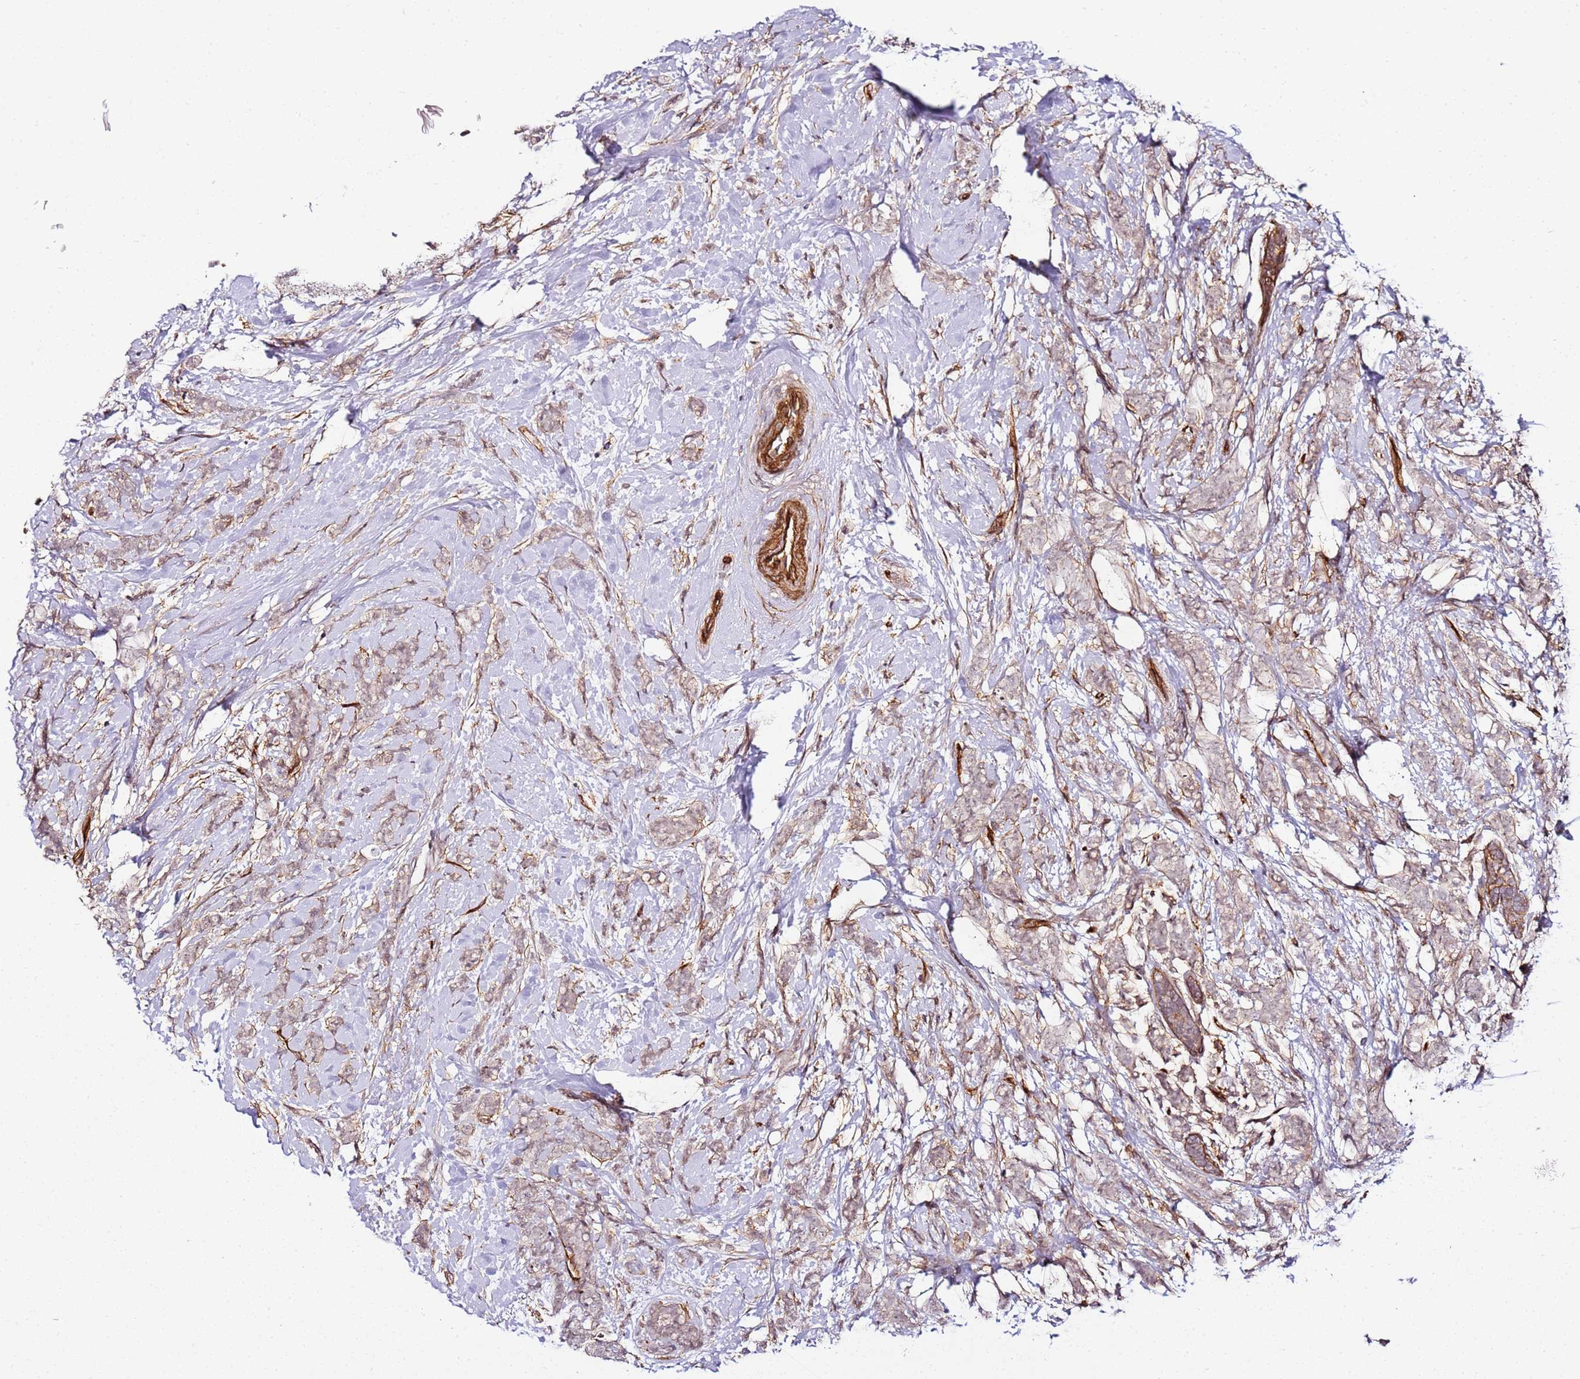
{"staining": {"intensity": "weak", "quantity": "<25%", "location": "cytoplasmic/membranous"}, "tissue": "breast cancer", "cell_type": "Tumor cells", "image_type": "cancer", "snomed": [{"axis": "morphology", "description": "Lobular carcinoma"}, {"axis": "topography", "description": "Breast"}], "caption": "A photomicrograph of breast cancer (lobular carcinoma) stained for a protein shows no brown staining in tumor cells.", "gene": "CCNYL1", "patient": {"sex": "female", "age": 58}}